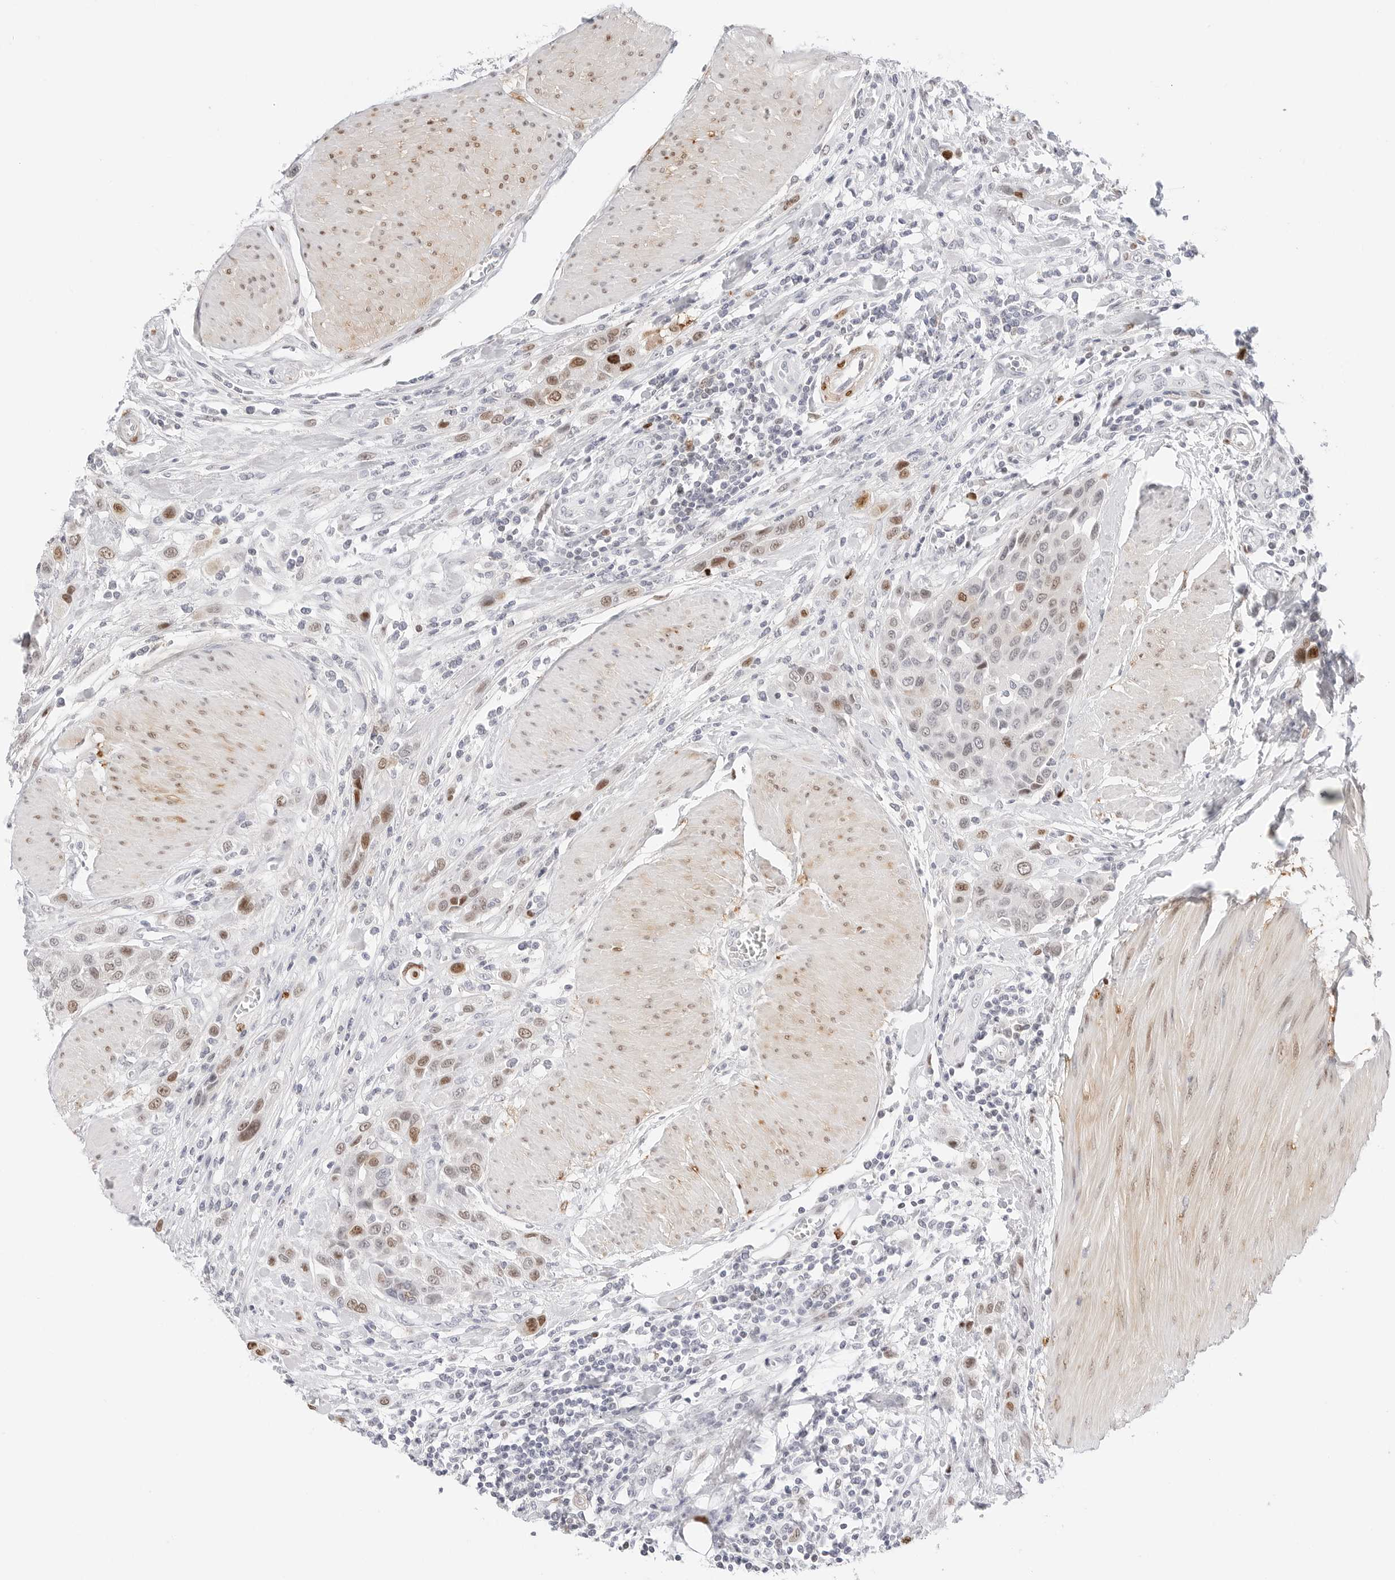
{"staining": {"intensity": "moderate", "quantity": "25%-75%", "location": "nuclear"}, "tissue": "urothelial cancer", "cell_type": "Tumor cells", "image_type": "cancer", "snomed": [{"axis": "morphology", "description": "Urothelial carcinoma, High grade"}, {"axis": "topography", "description": "Urinary bladder"}], "caption": "Tumor cells demonstrate medium levels of moderate nuclear positivity in about 25%-75% of cells in human urothelial carcinoma (high-grade). (DAB = brown stain, brightfield microscopy at high magnification).", "gene": "SPIDR", "patient": {"sex": "male", "age": 50}}